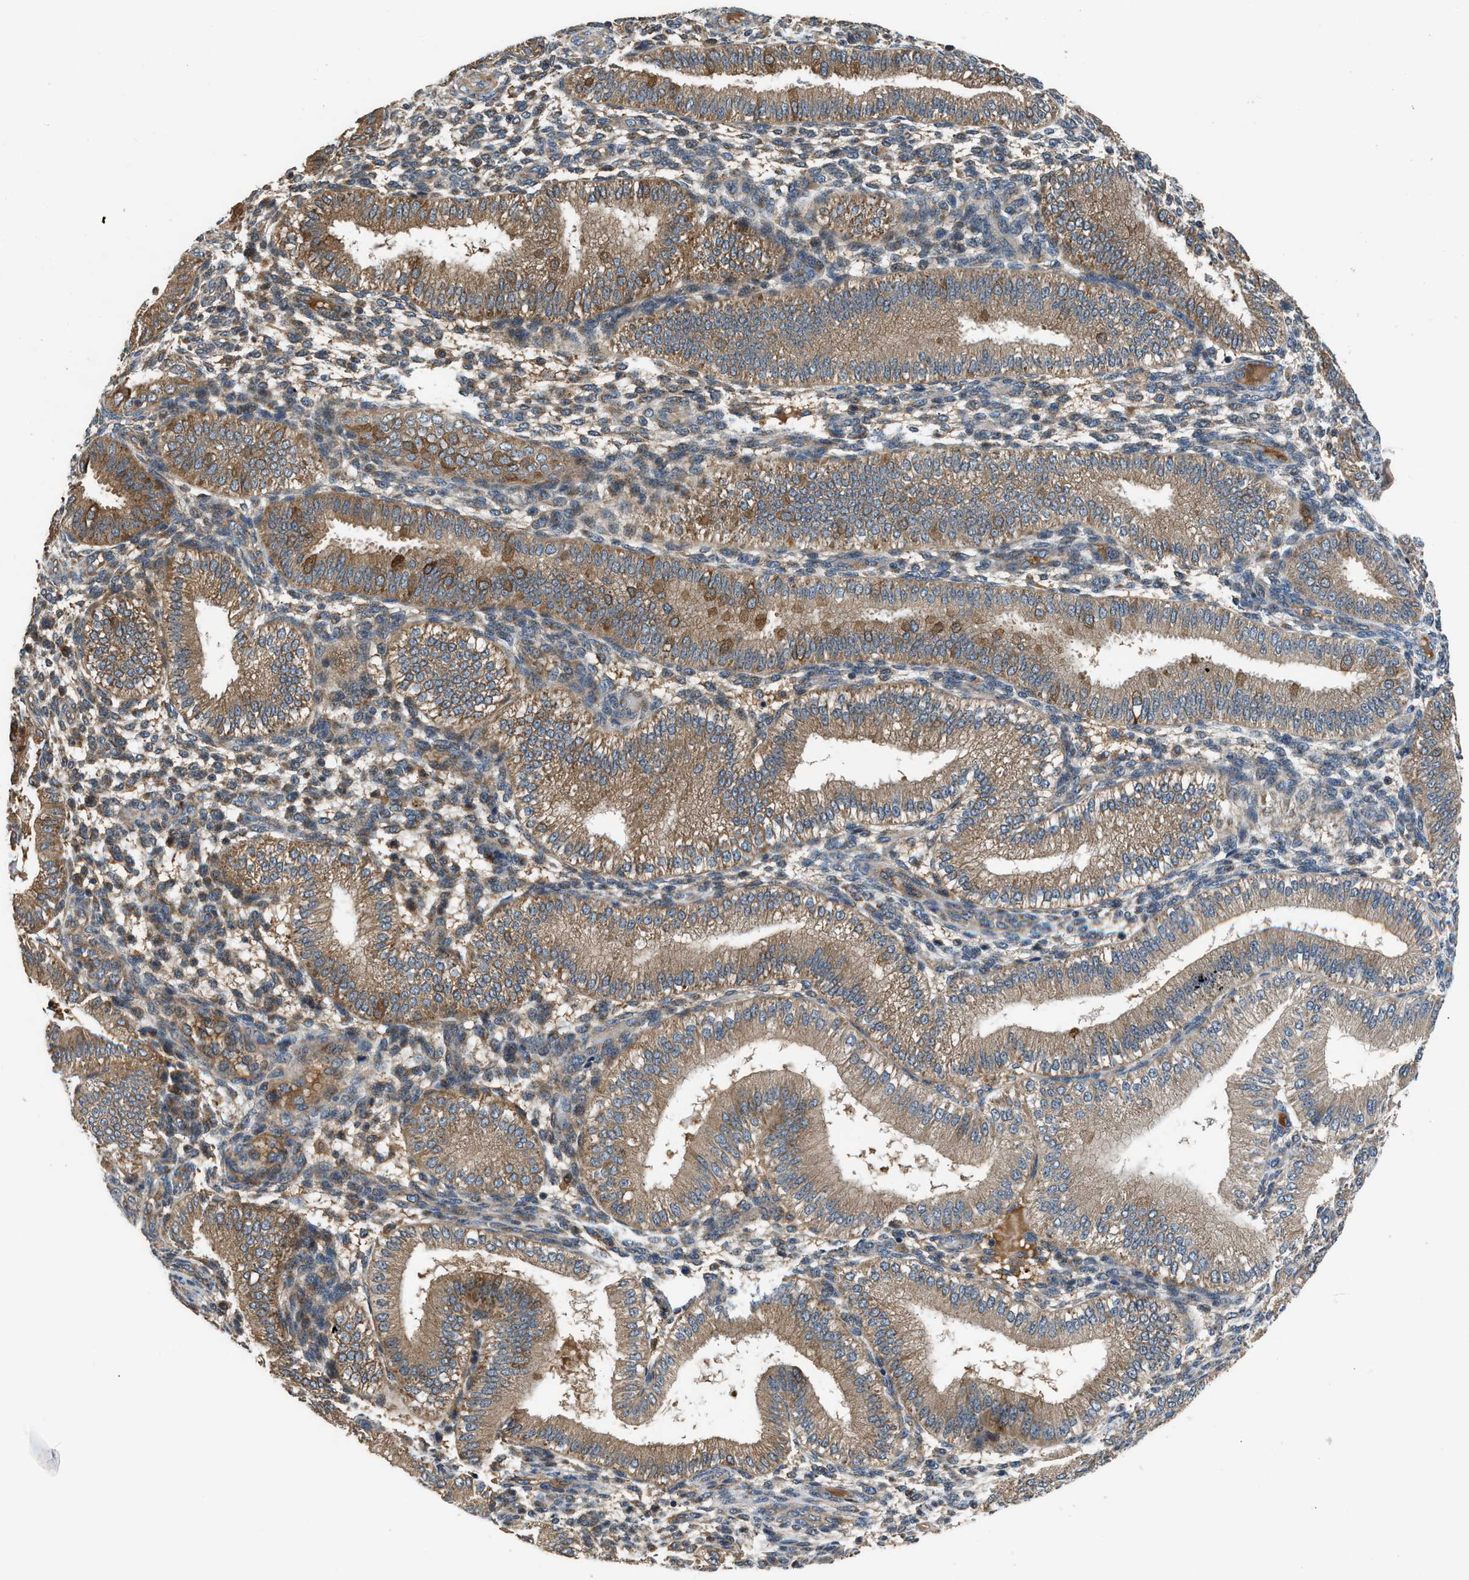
{"staining": {"intensity": "moderate", "quantity": "25%-75%", "location": "cytoplasmic/membranous"}, "tissue": "endometrium", "cell_type": "Cells in endometrial stroma", "image_type": "normal", "snomed": [{"axis": "morphology", "description": "Normal tissue, NOS"}, {"axis": "topography", "description": "Endometrium"}], "caption": "Immunohistochemistry micrograph of normal endometrium: human endometrium stained using immunohistochemistry exhibits medium levels of moderate protein expression localized specifically in the cytoplasmic/membranous of cells in endometrial stroma, appearing as a cytoplasmic/membranous brown color.", "gene": "IL3RA", "patient": {"sex": "female", "age": 39}}